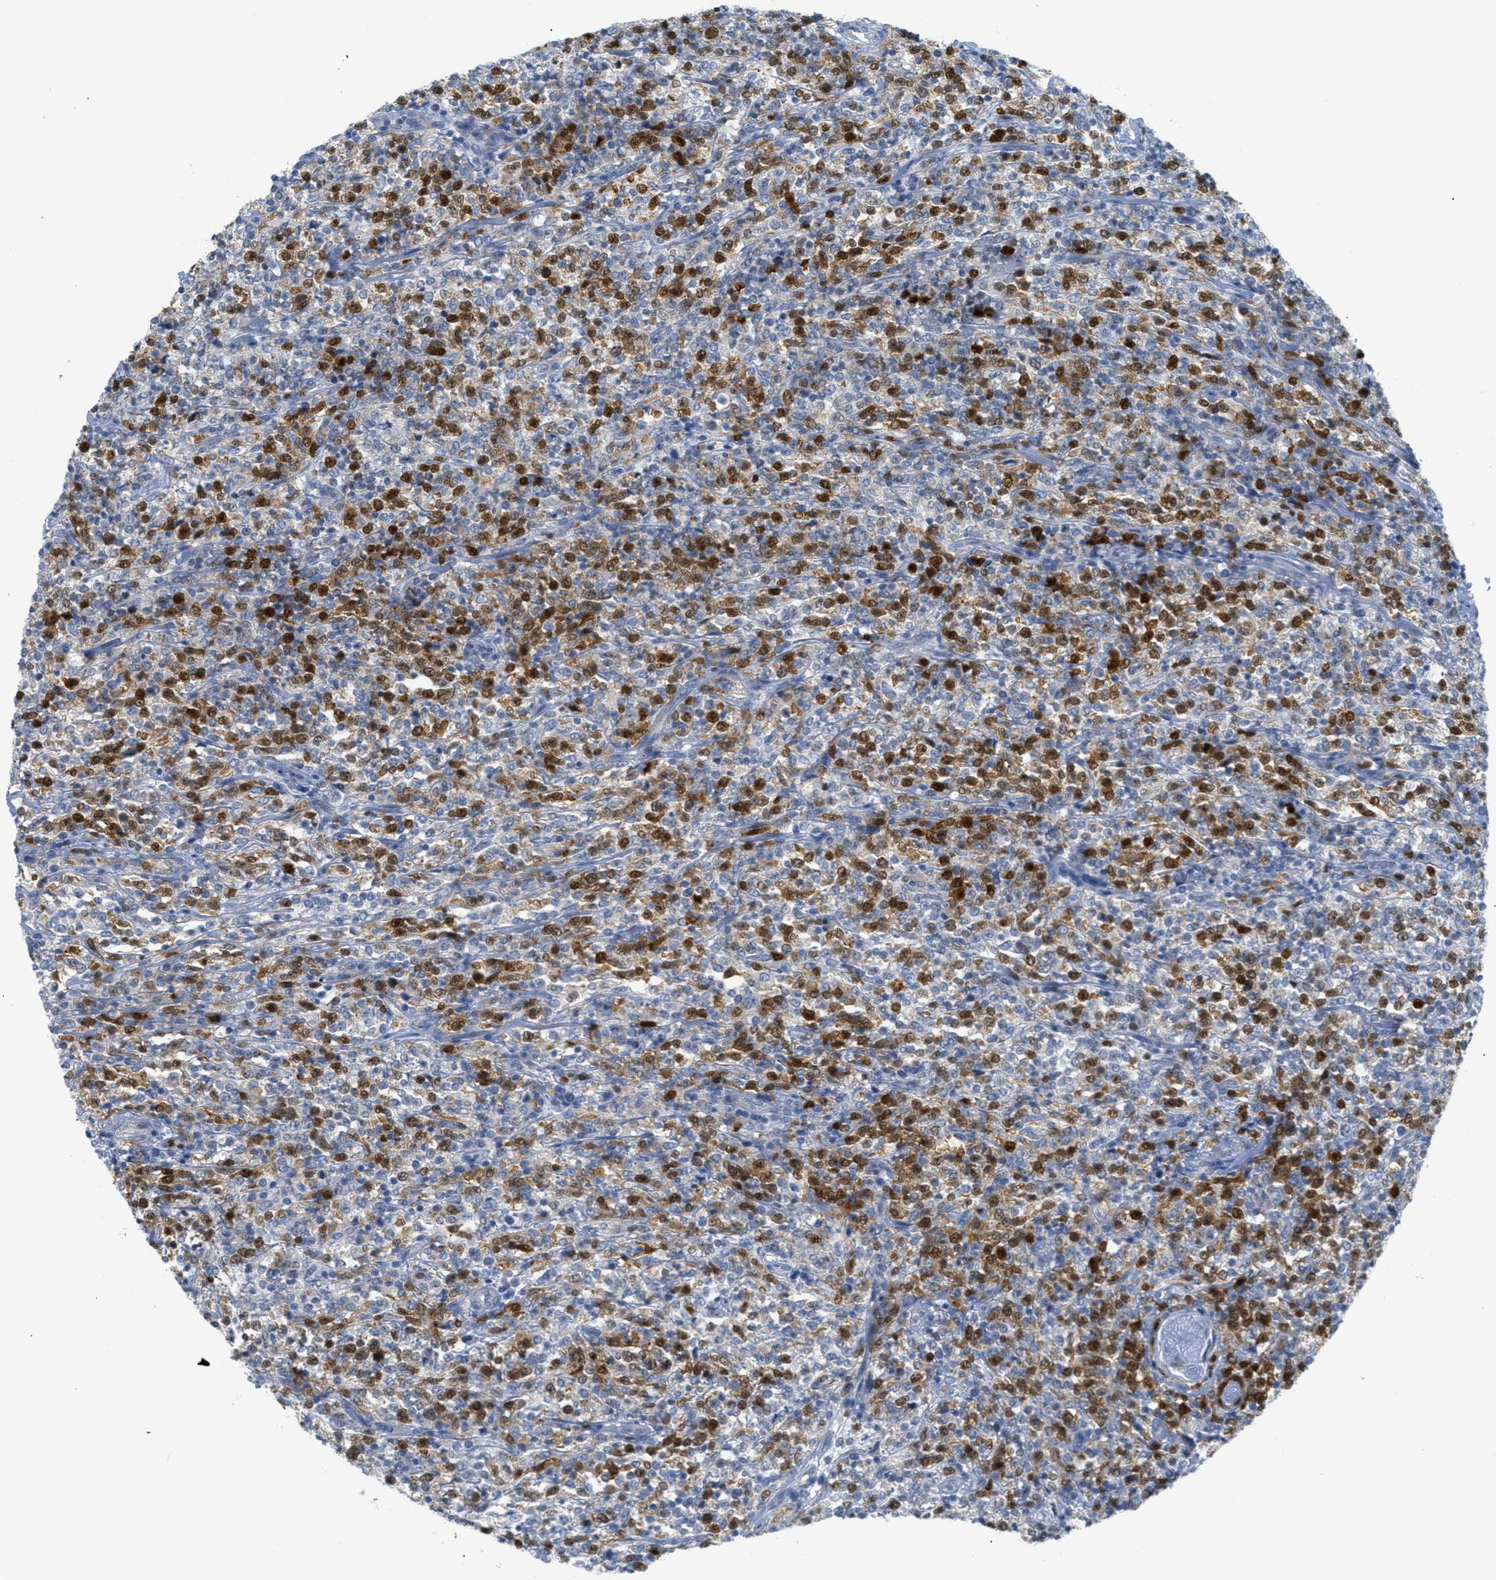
{"staining": {"intensity": "strong", "quantity": ">75%", "location": "cytoplasmic/membranous,nuclear"}, "tissue": "lymphoma", "cell_type": "Tumor cells", "image_type": "cancer", "snomed": [{"axis": "morphology", "description": "Malignant lymphoma, non-Hodgkin's type, High grade"}, {"axis": "topography", "description": "Soft tissue"}], "caption": "DAB immunohistochemical staining of human lymphoma reveals strong cytoplasmic/membranous and nuclear protein staining in approximately >75% of tumor cells.", "gene": "ORC6", "patient": {"sex": "male", "age": 18}}